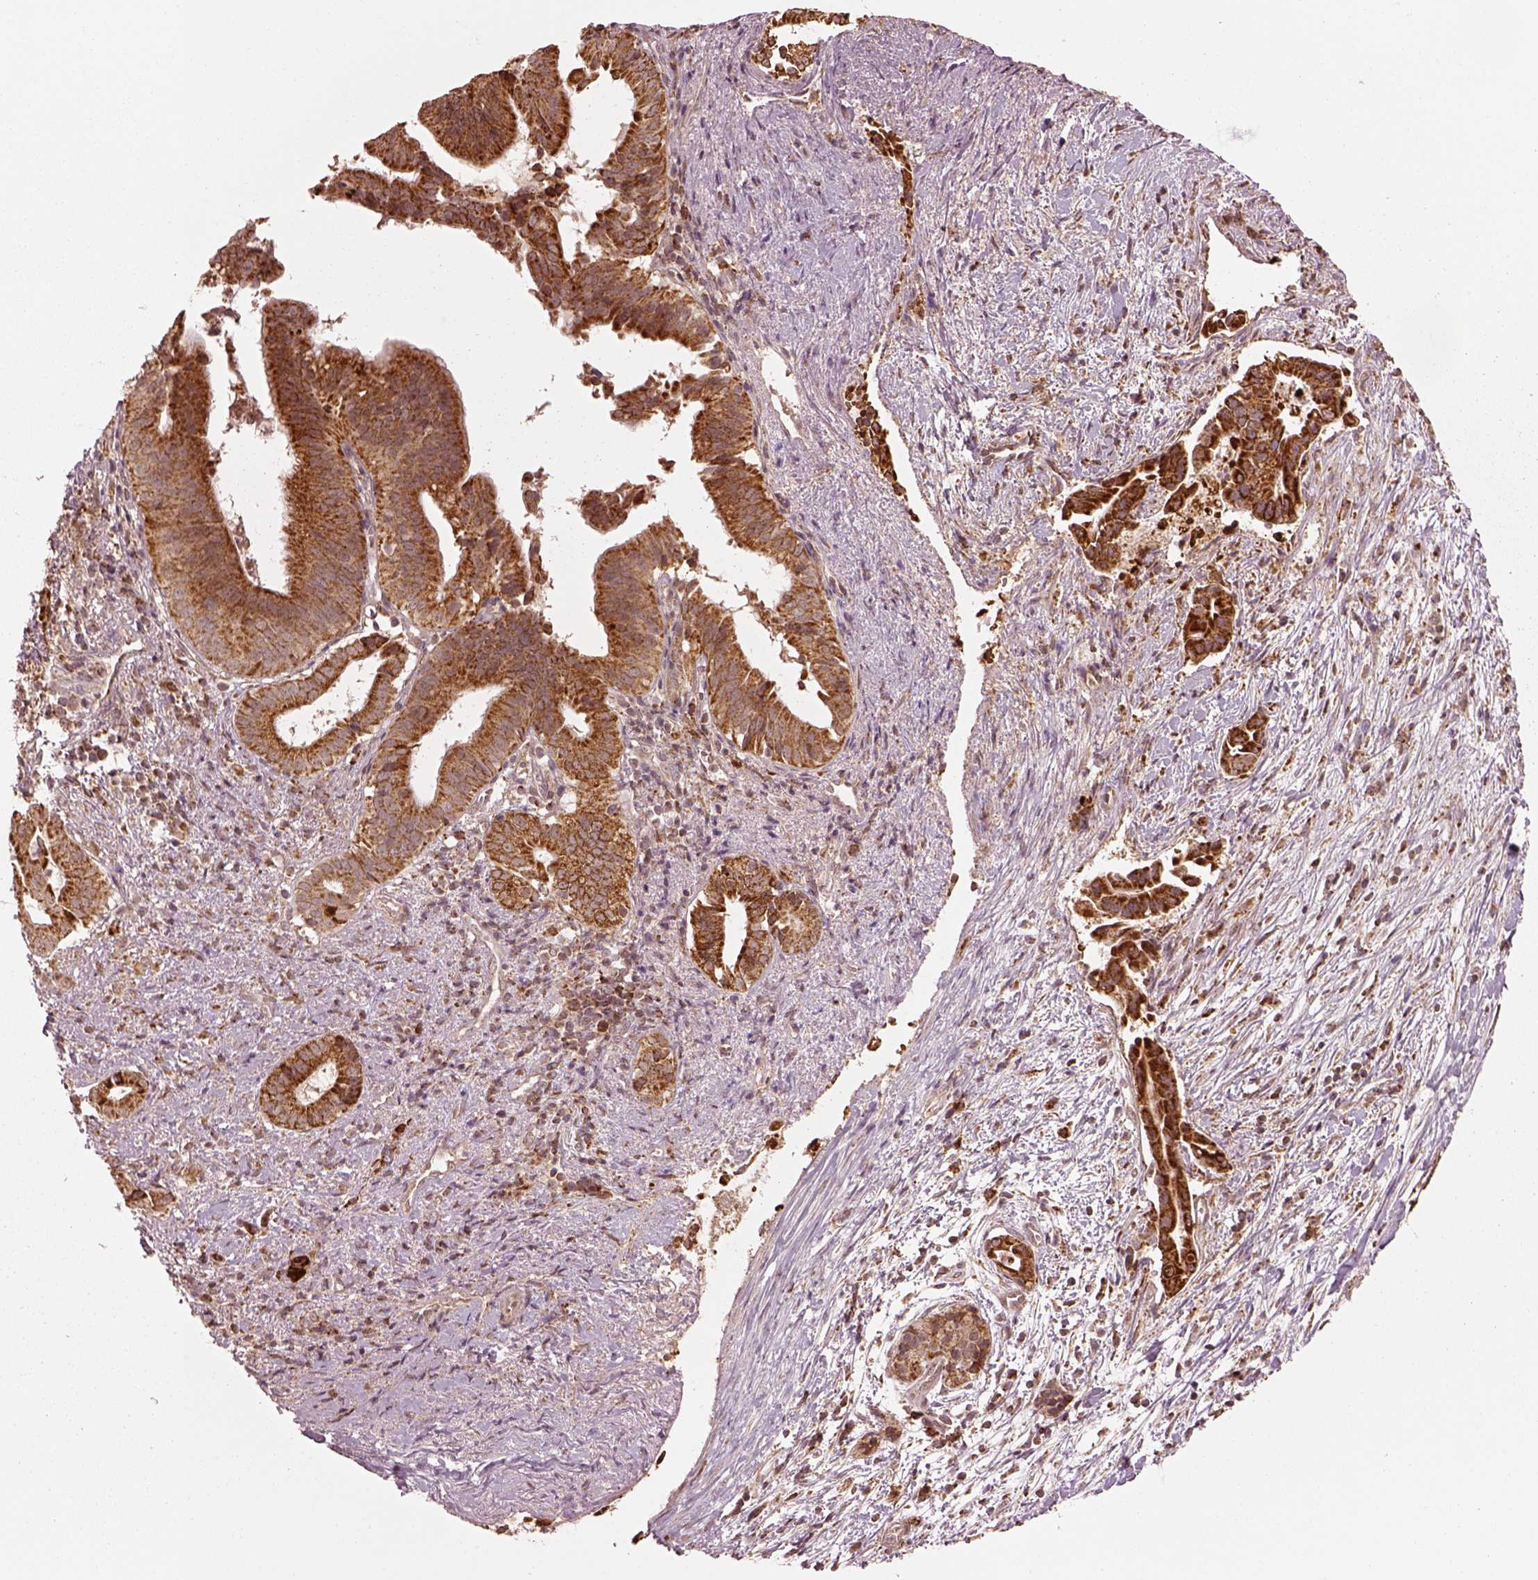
{"staining": {"intensity": "strong", "quantity": ">75%", "location": "cytoplasmic/membranous"}, "tissue": "pancreatic cancer", "cell_type": "Tumor cells", "image_type": "cancer", "snomed": [{"axis": "morphology", "description": "Adenocarcinoma, NOS"}, {"axis": "topography", "description": "Pancreas"}], "caption": "High-magnification brightfield microscopy of pancreatic cancer (adenocarcinoma) stained with DAB (3,3'-diaminobenzidine) (brown) and counterstained with hematoxylin (blue). tumor cells exhibit strong cytoplasmic/membranous expression is present in approximately>75% of cells. The protein is stained brown, and the nuclei are stained in blue (DAB (3,3'-diaminobenzidine) IHC with brightfield microscopy, high magnification).", "gene": "SEL1L3", "patient": {"sex": "male", "age": 61}}